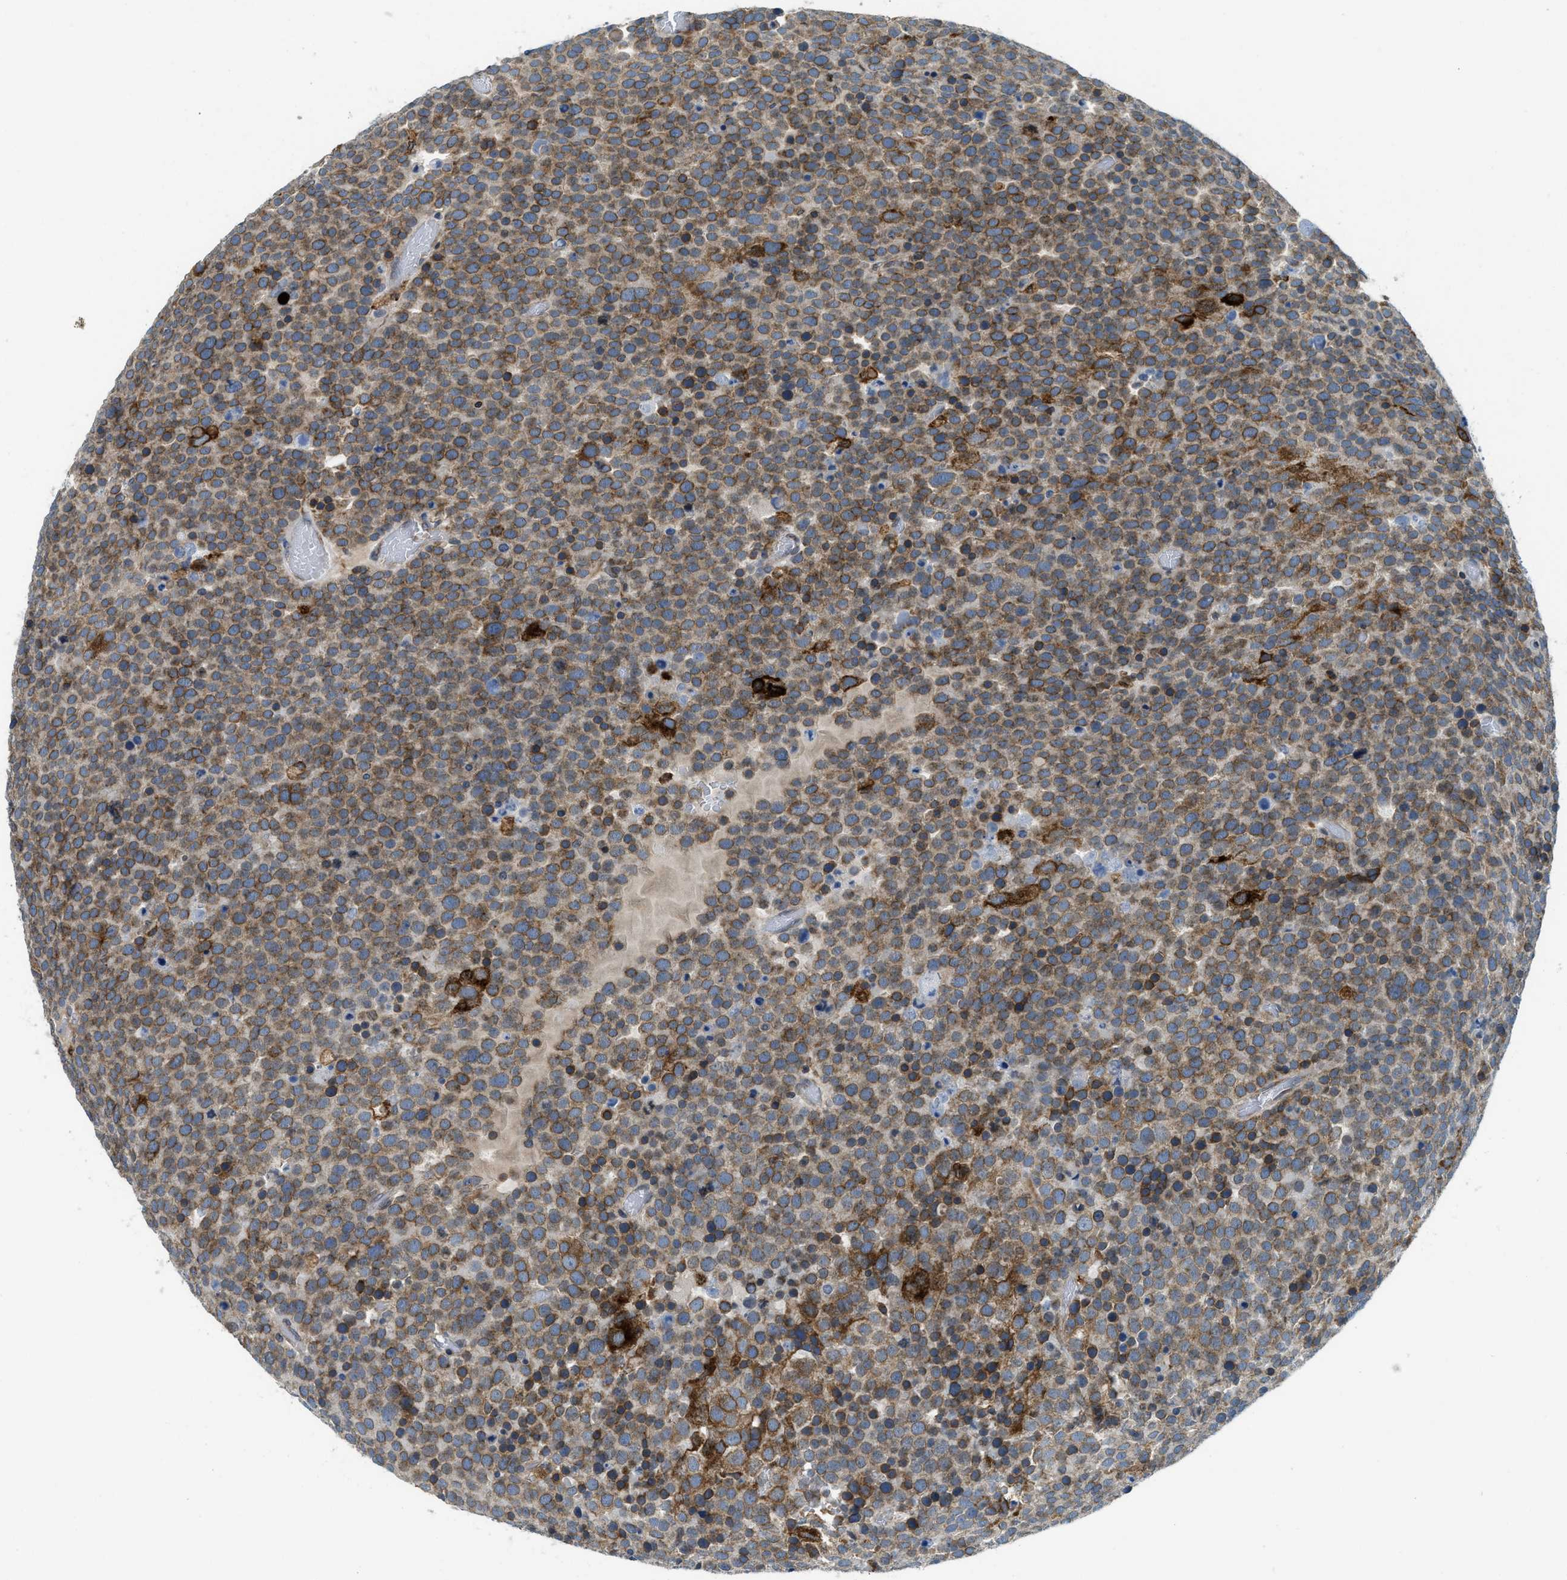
{"staining": {"intensity": "moderate", "quantity": ">75%", "location": "cytoplasmic/membranous"}, "tissue": "testis cancer", "cell_type": "Tumor cells", "image_type": "cancer", "snomed": [{"axis": "morphology", "description": "Seminoma, NOS"}, {"axis": "topography", "description": "Testis"}], "caption": "Immunohistochemistry of human testis cancer (seminoma) shows medium levels of moderate cytoplasmic/membranous positivity in about >75% of tumor cells.", "gene": "BCAP31", "patient": {"sex": "male", "age": 71}}